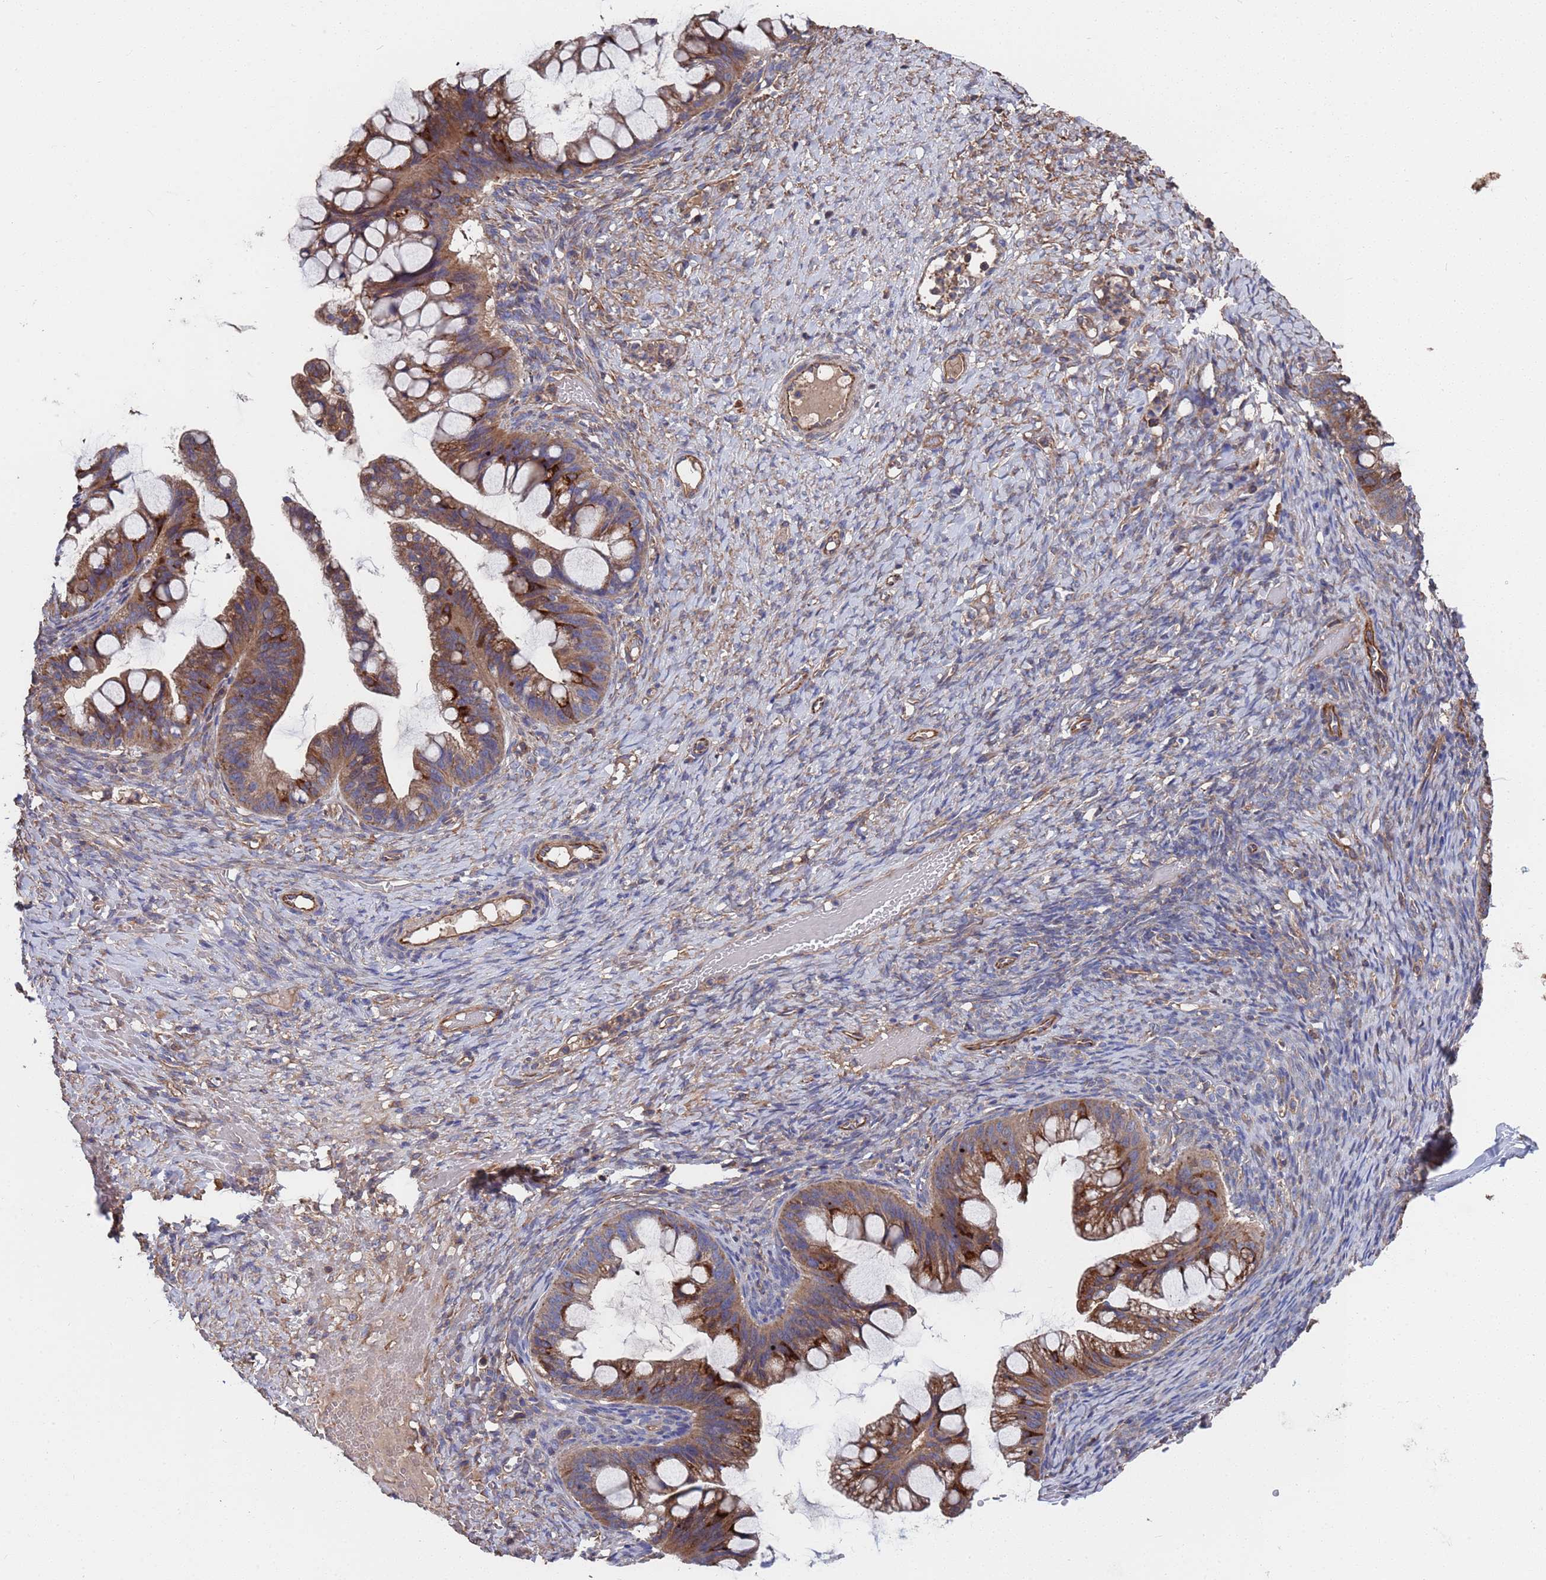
{"staining": {"intensity": "moderate", "quantity": ">75%", "location": "cytoplasmic/membranous"}, "tissue": "ovarian cancer", "cell_type": "Tumor cells", "image_type": "cancer", "snomed": [{"axis": "morphology", "description": "Cystadenocarcinoma, mucinous, NOS"}, {"axis": "topography", "description": "Ovary"}], "caption": "DAB immunohistochemical staining of human ovarian mucinous cystadenocarcinoma demonstrates moderate cytoplasmic/membranous protein staining in about >75% of tumor cells.", "gene": "PYCR1", "patient": {"sex": "female", "age": 73}}